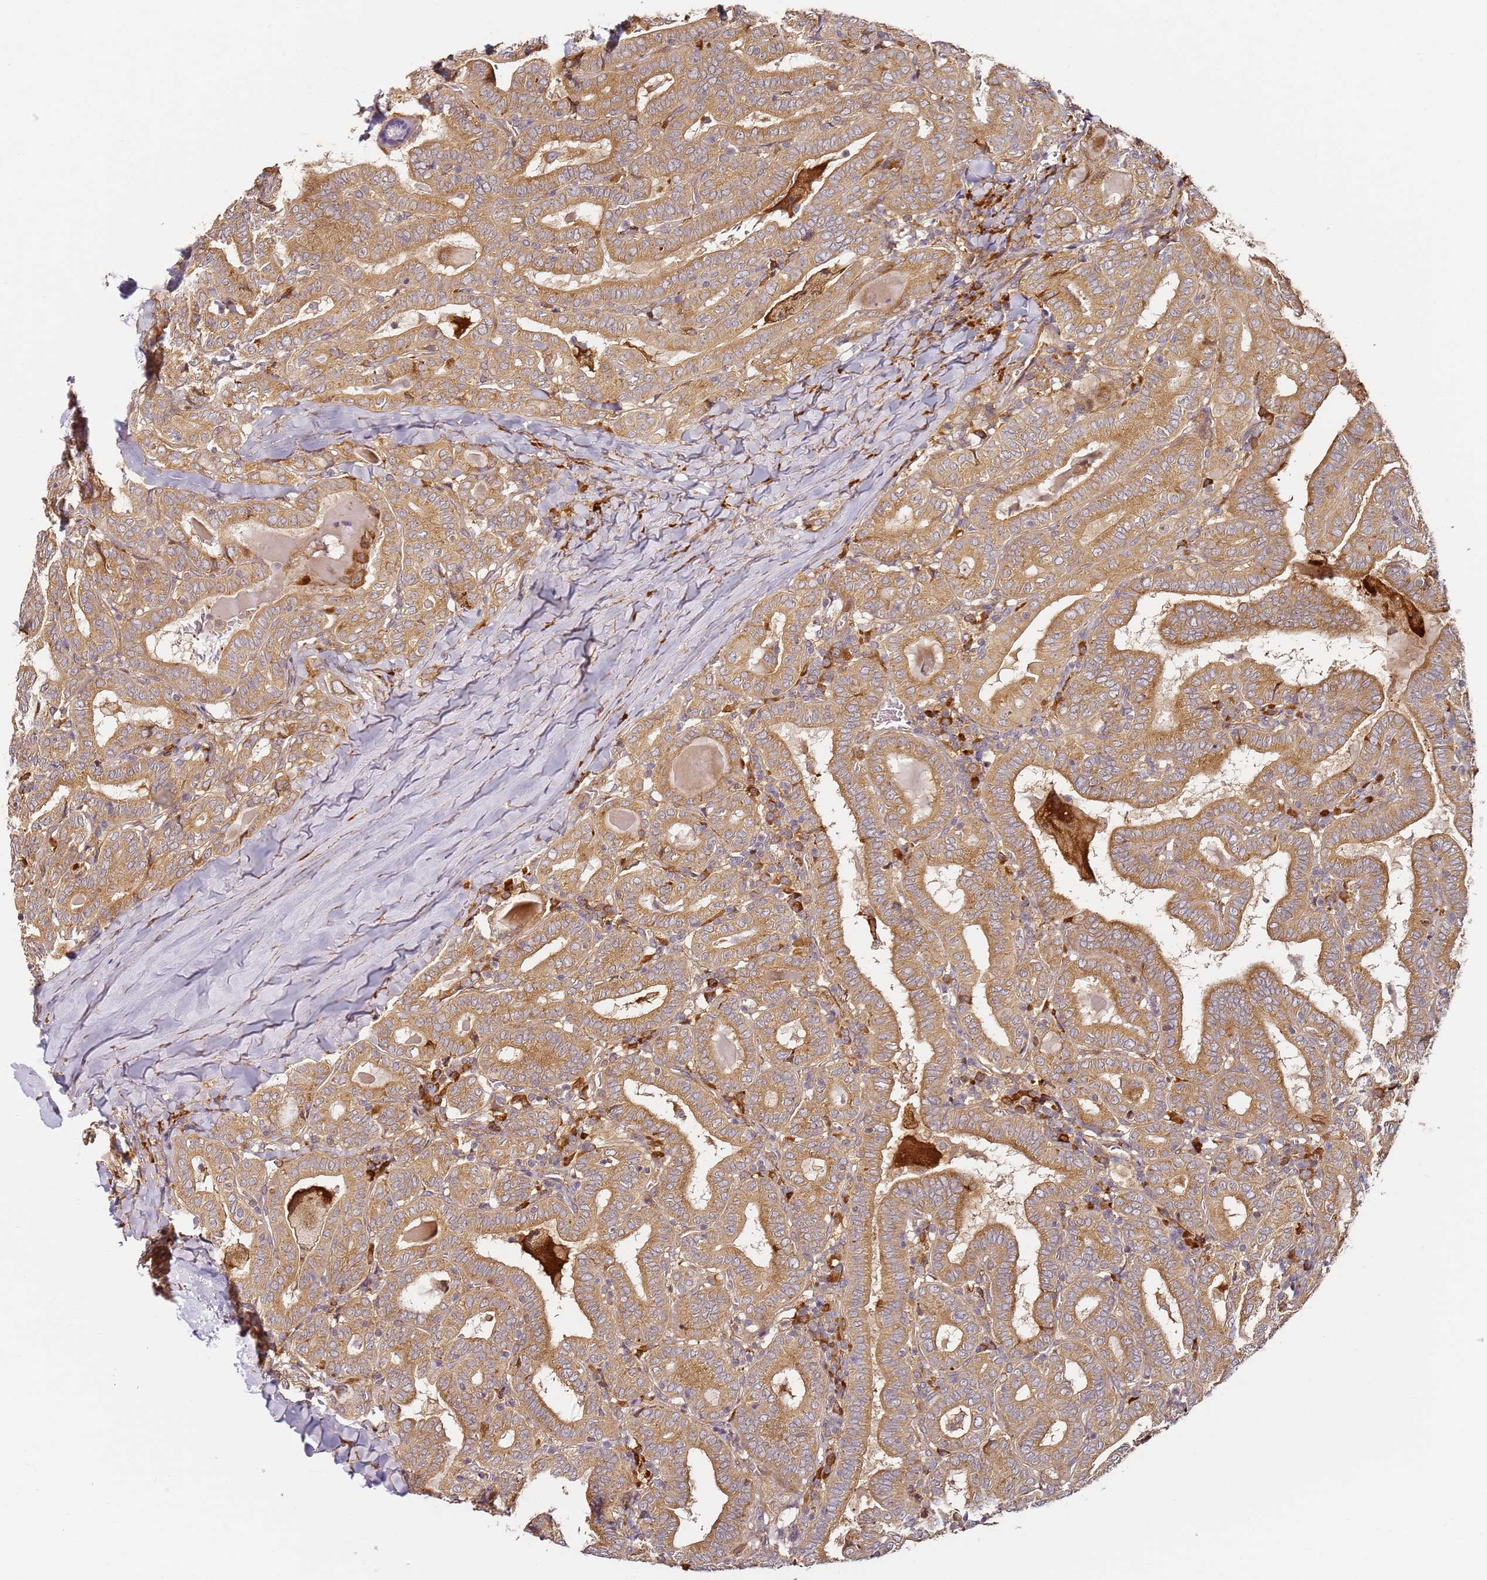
{"staining": {"intensity": "moderate", "quantity": ">75%", "location": "cytoplasmic/membranous"}, "tissue": "thyroid cancer", "cell_type": "Tumor cells", "image_type": "cancer", "snomed": [{"axis": "morphology", "description": "Papillary adenocarcinoma, NOS"}, {"axis": "topography", "description": "Thyroid gland"}], "caption": "There is medium levels of moderate cytoplasmic/membranous expression in tumor cells of thyroid papillary adenocarcinoma, as demonstrated by immunohistochemical staining (brown color).", "gene": "RPS3A", "patient": {"sex": "female", "age": 72}}